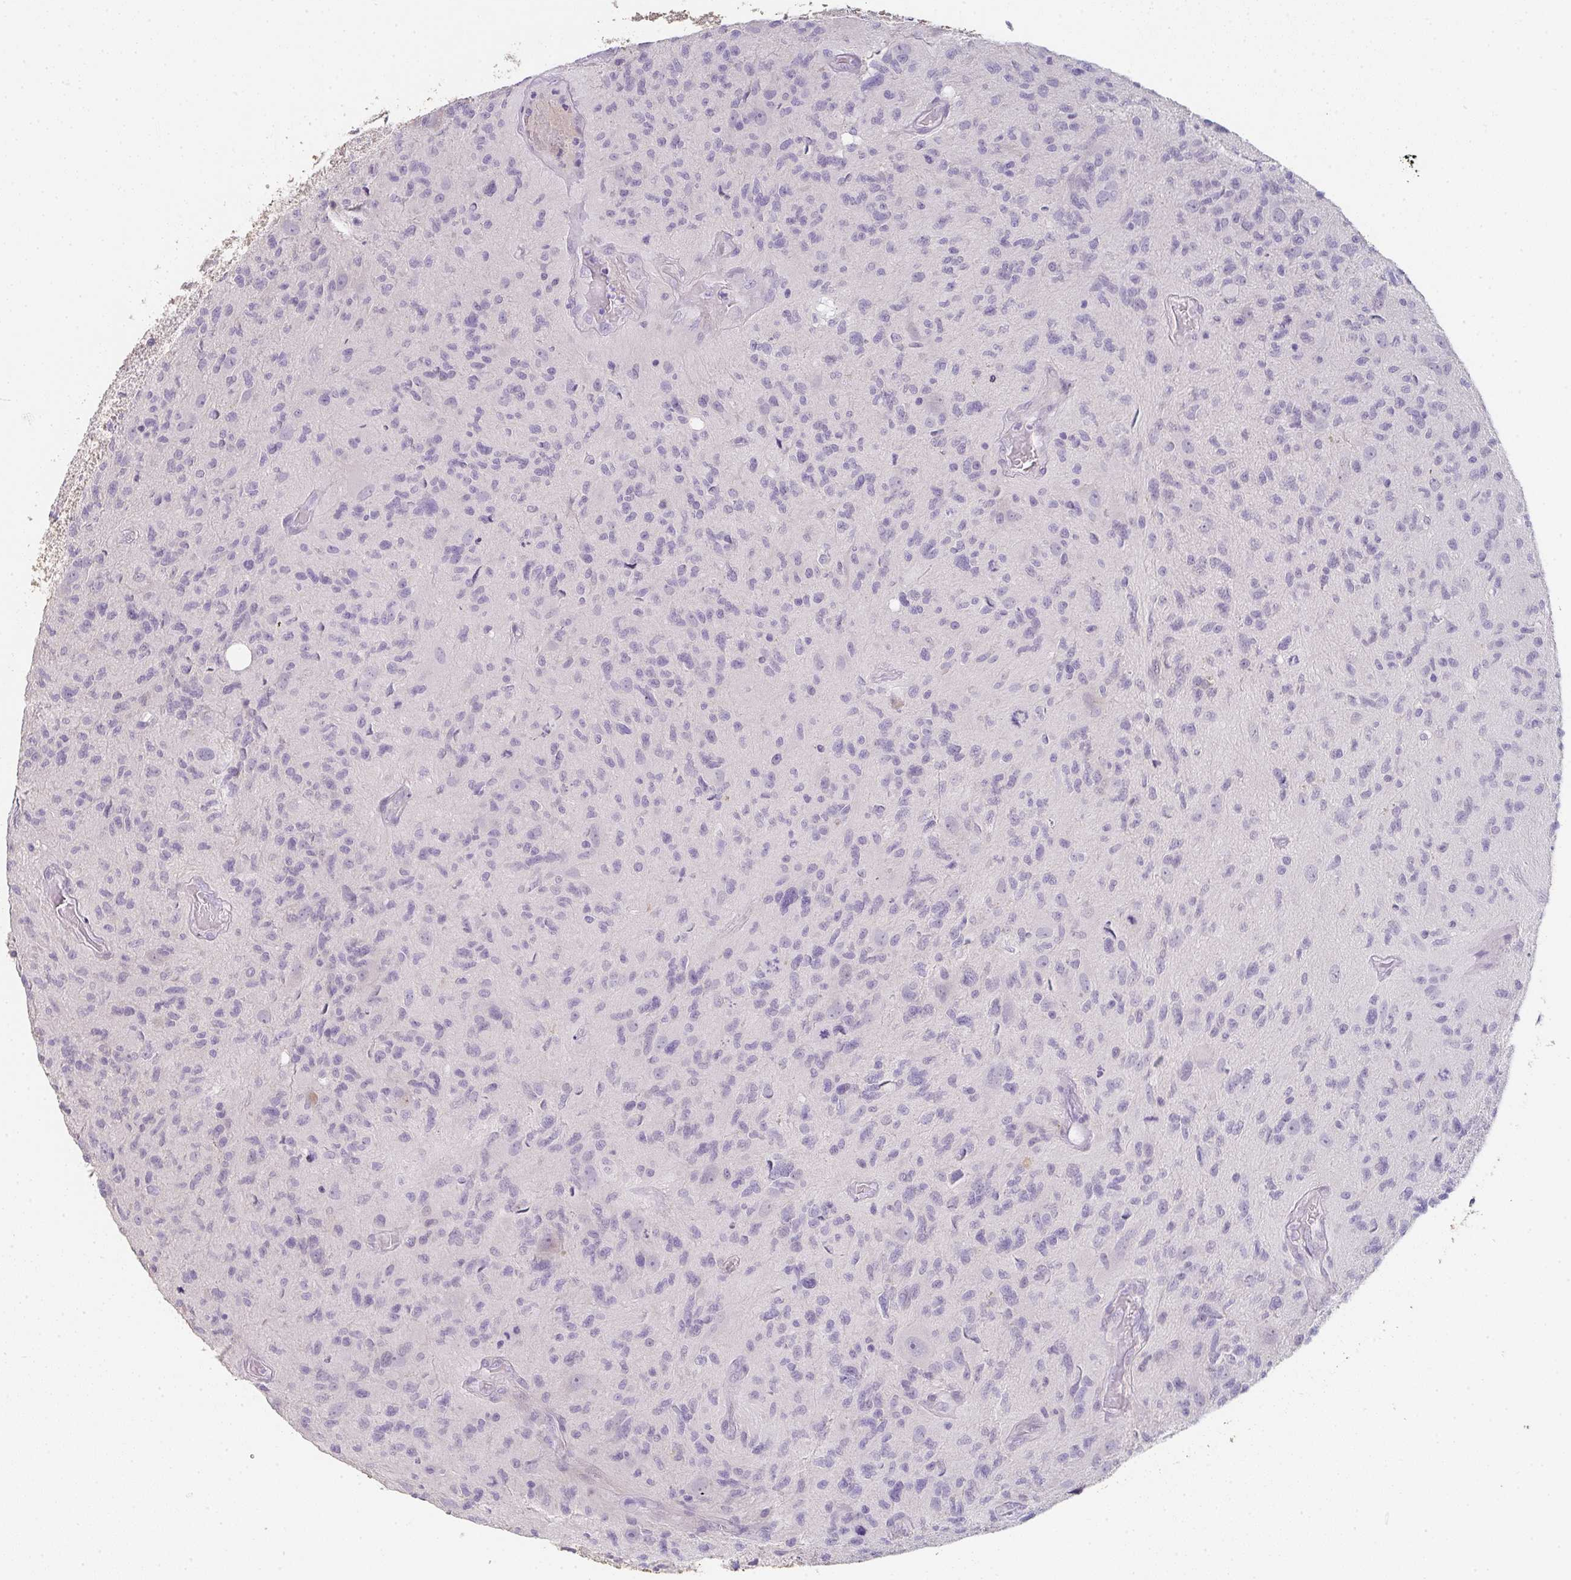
{"staining": {"intensity": "negative", "quantity": "none", "location": "none"}, "tissue": "glioma", "cell_type": "Tumor cells", "image_type": "cancer", "snomed": [{"axis": "morphology", "description": "Glioma, malignant, High grade"}, {"axis": "topography", "description": "Brain"}], "caption": "High magnification brightfield microscopy of glioma stained with DAB (brown) and counterstained with hematoxylin (blue): tumor cells show no significant expression.", "gene": "C1QTNF8", "patient": {"sex": "male", "age": 67}}